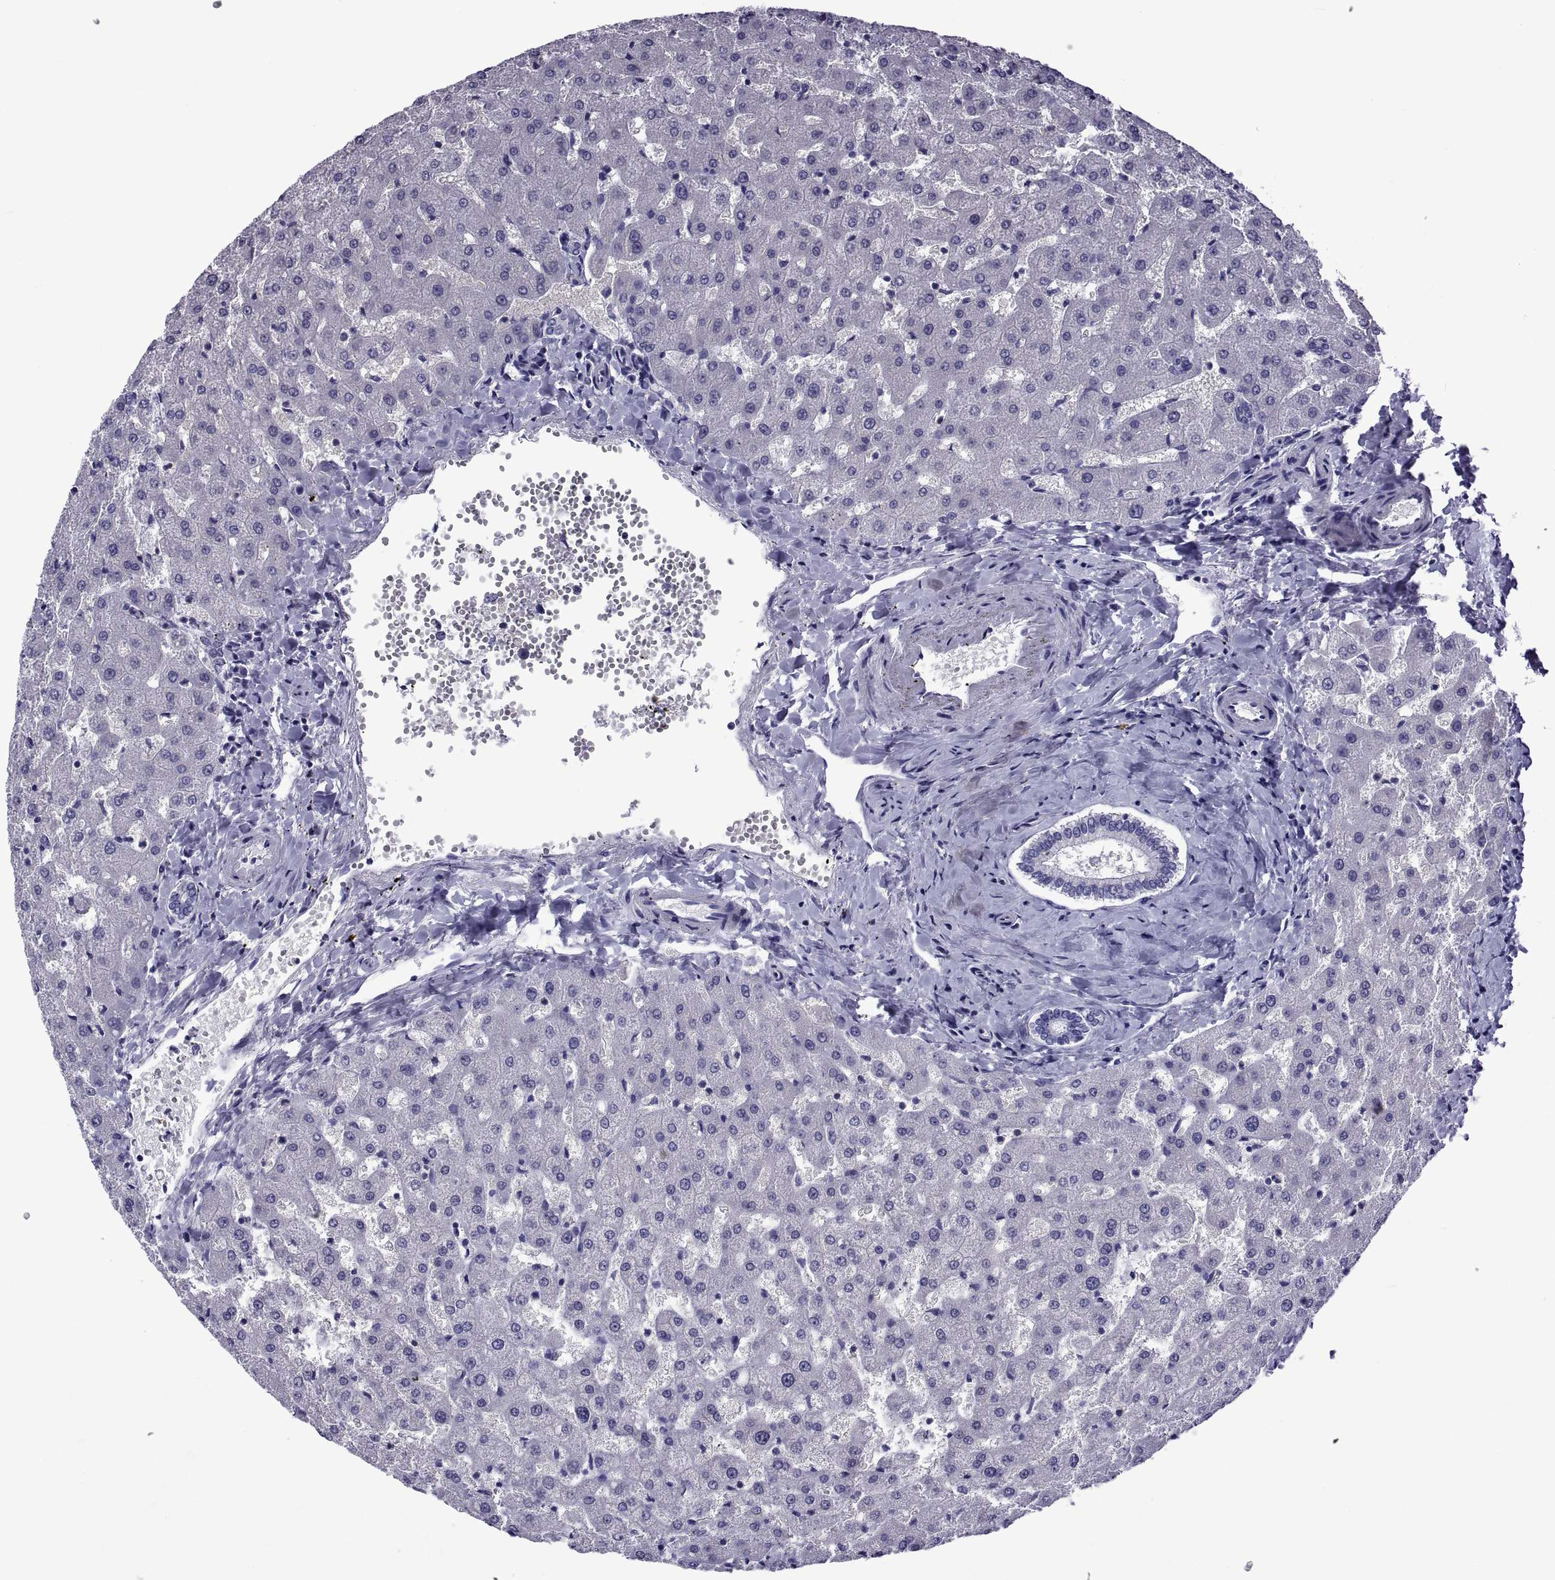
{"staining": {"intensity": "negative", "quantity": "none", "location": "none"}, "tissue": "liver", "cell_type": "Cholangiocytes", "image_type": "normal", "snomed": [{"axis": "morphology", "description": "Normal tissue, NOS"}, {"axis": "topography", "description": "Liver"}], "caption": "DAB (3,3'-diaminobenzidine) immunohistochemical staining of unremarkable liver displays no significant expression in cholangiocytes.", "gene": "LCN9", "patient": {"sex": "female", "age": 50}}